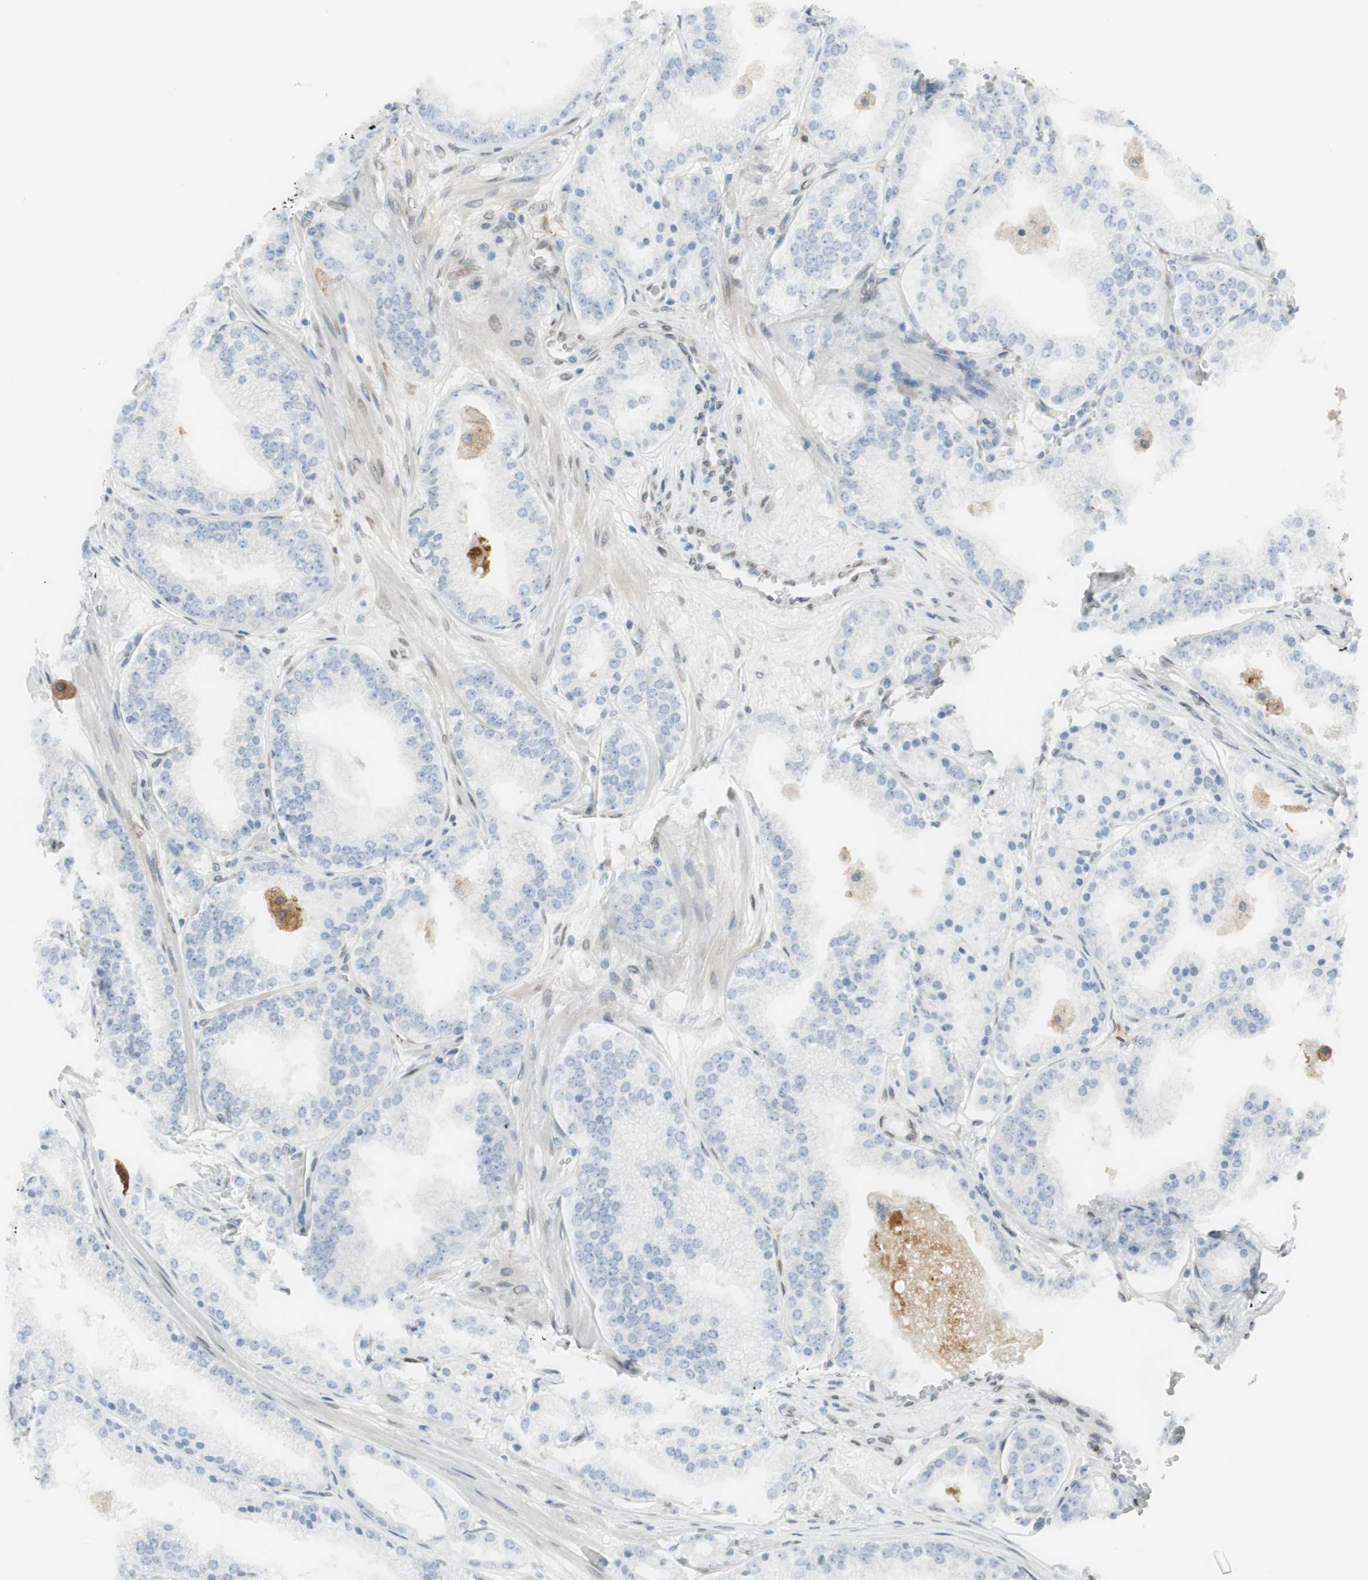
{"staining": {"intensity": "negative", "quantity": "none", "location": "none"}, "tissue": "prostate cancer", "cell_type": "Tumor cells", "image_type": "cancer", "snomed": [{"axis": "morphology", "description": "Adenocarcinoma, High grade"}, {"axis": "topography", "description": "Prostate"}], "caption": "There is no significant expression in tumor cells of adenocarcinoma (high-grade) (prostate).", "gene": "TMEM260", "patient": {"sex": "male", "age": 61}}